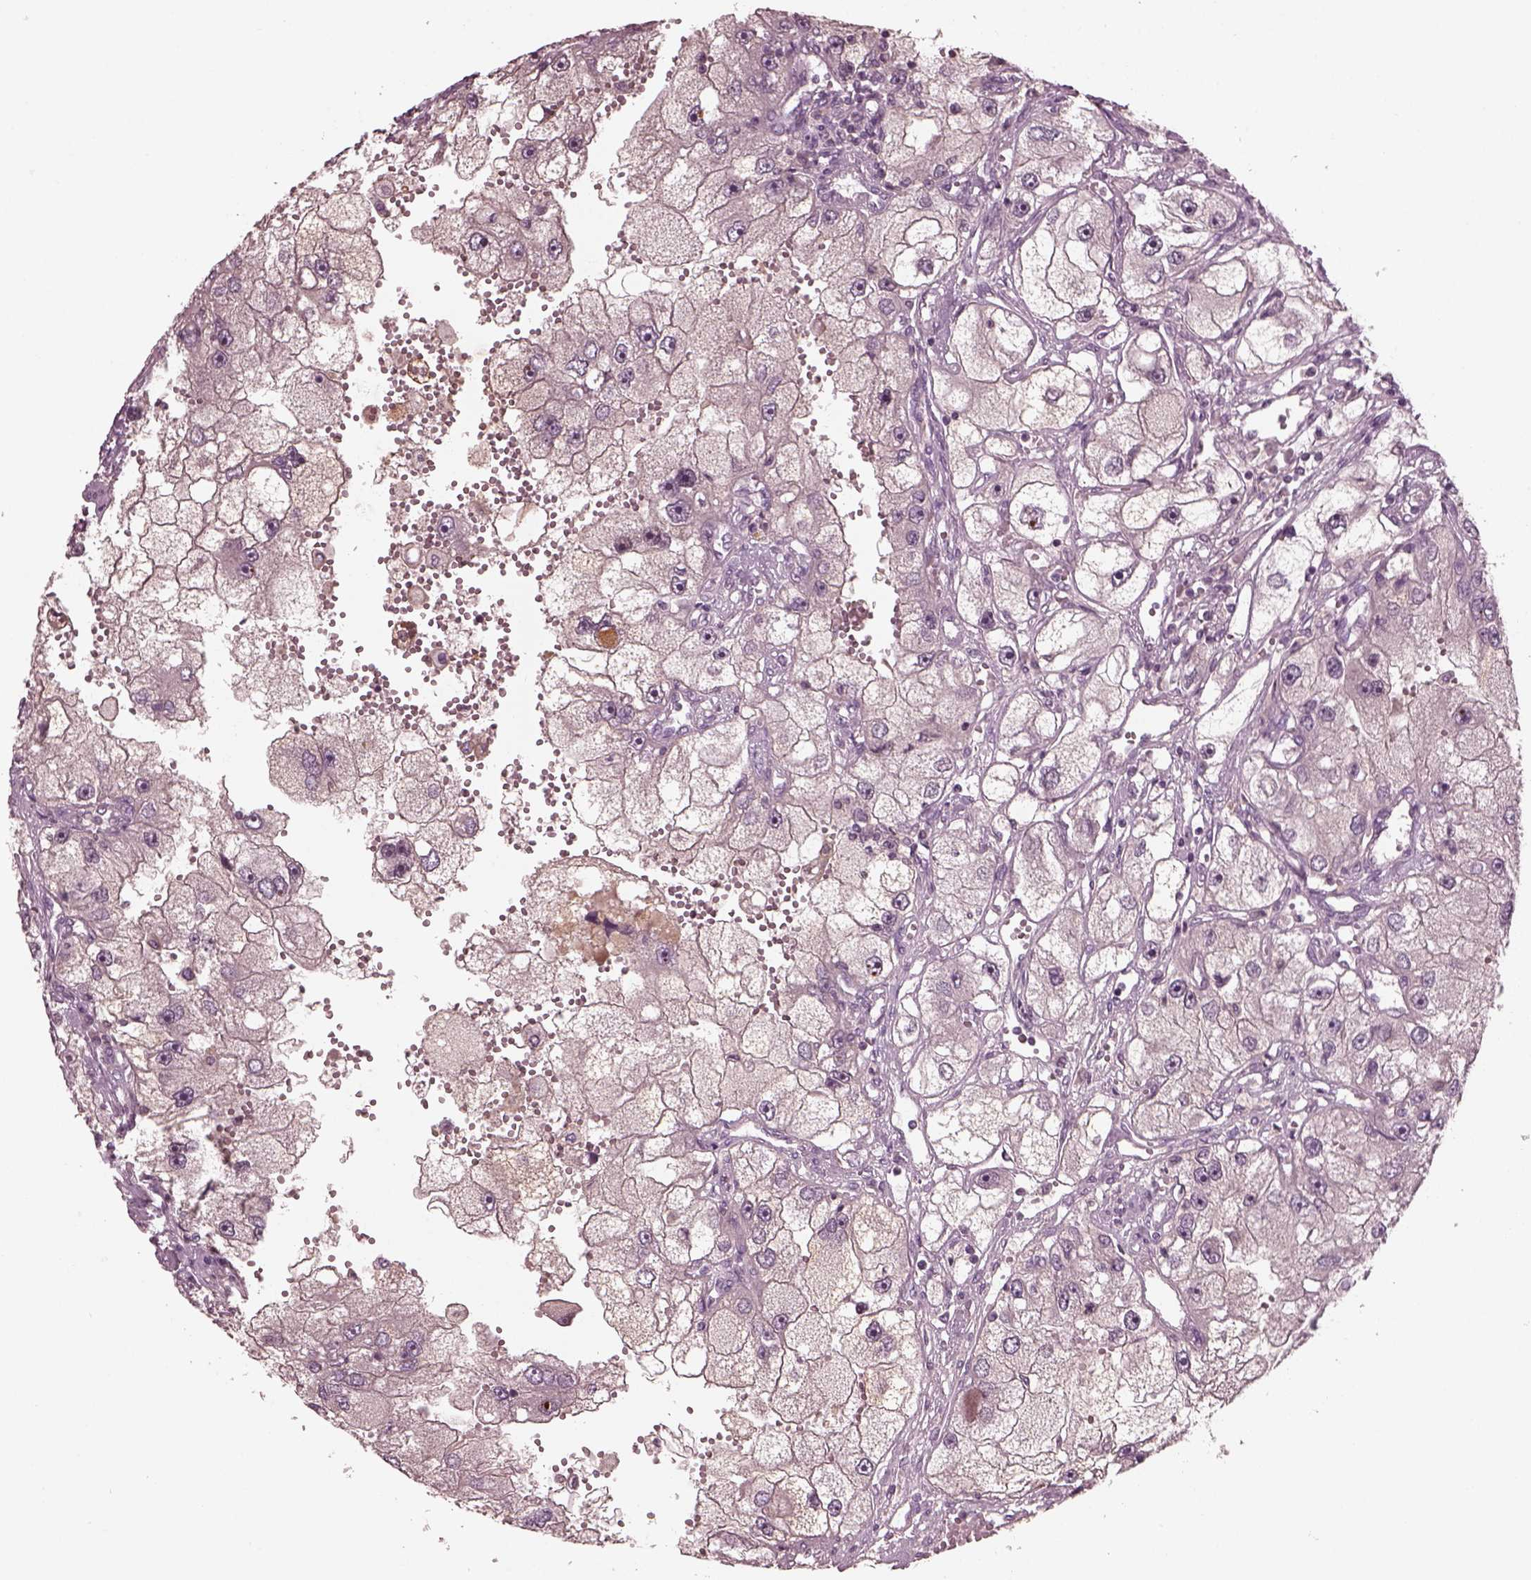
{"staining": {"intensity": "negative", "quantity": "none", "location": "none"}, "tissue": "renal cancer", "cell_type": "Tumor cells", "image_type": "cancer", "snomed": [{"axis": "morphology", "description": "Adenocarcinoma, NOS"}, {"axis": "topography", "description": "Kidney"}], "caption": "High power microscopy histopathology image of an IHC micrograph of renal cancer, revealing no significant positivity in tumor cells.", "gene": "PORCN", "patient": {"sex": "male", "age": 63}}